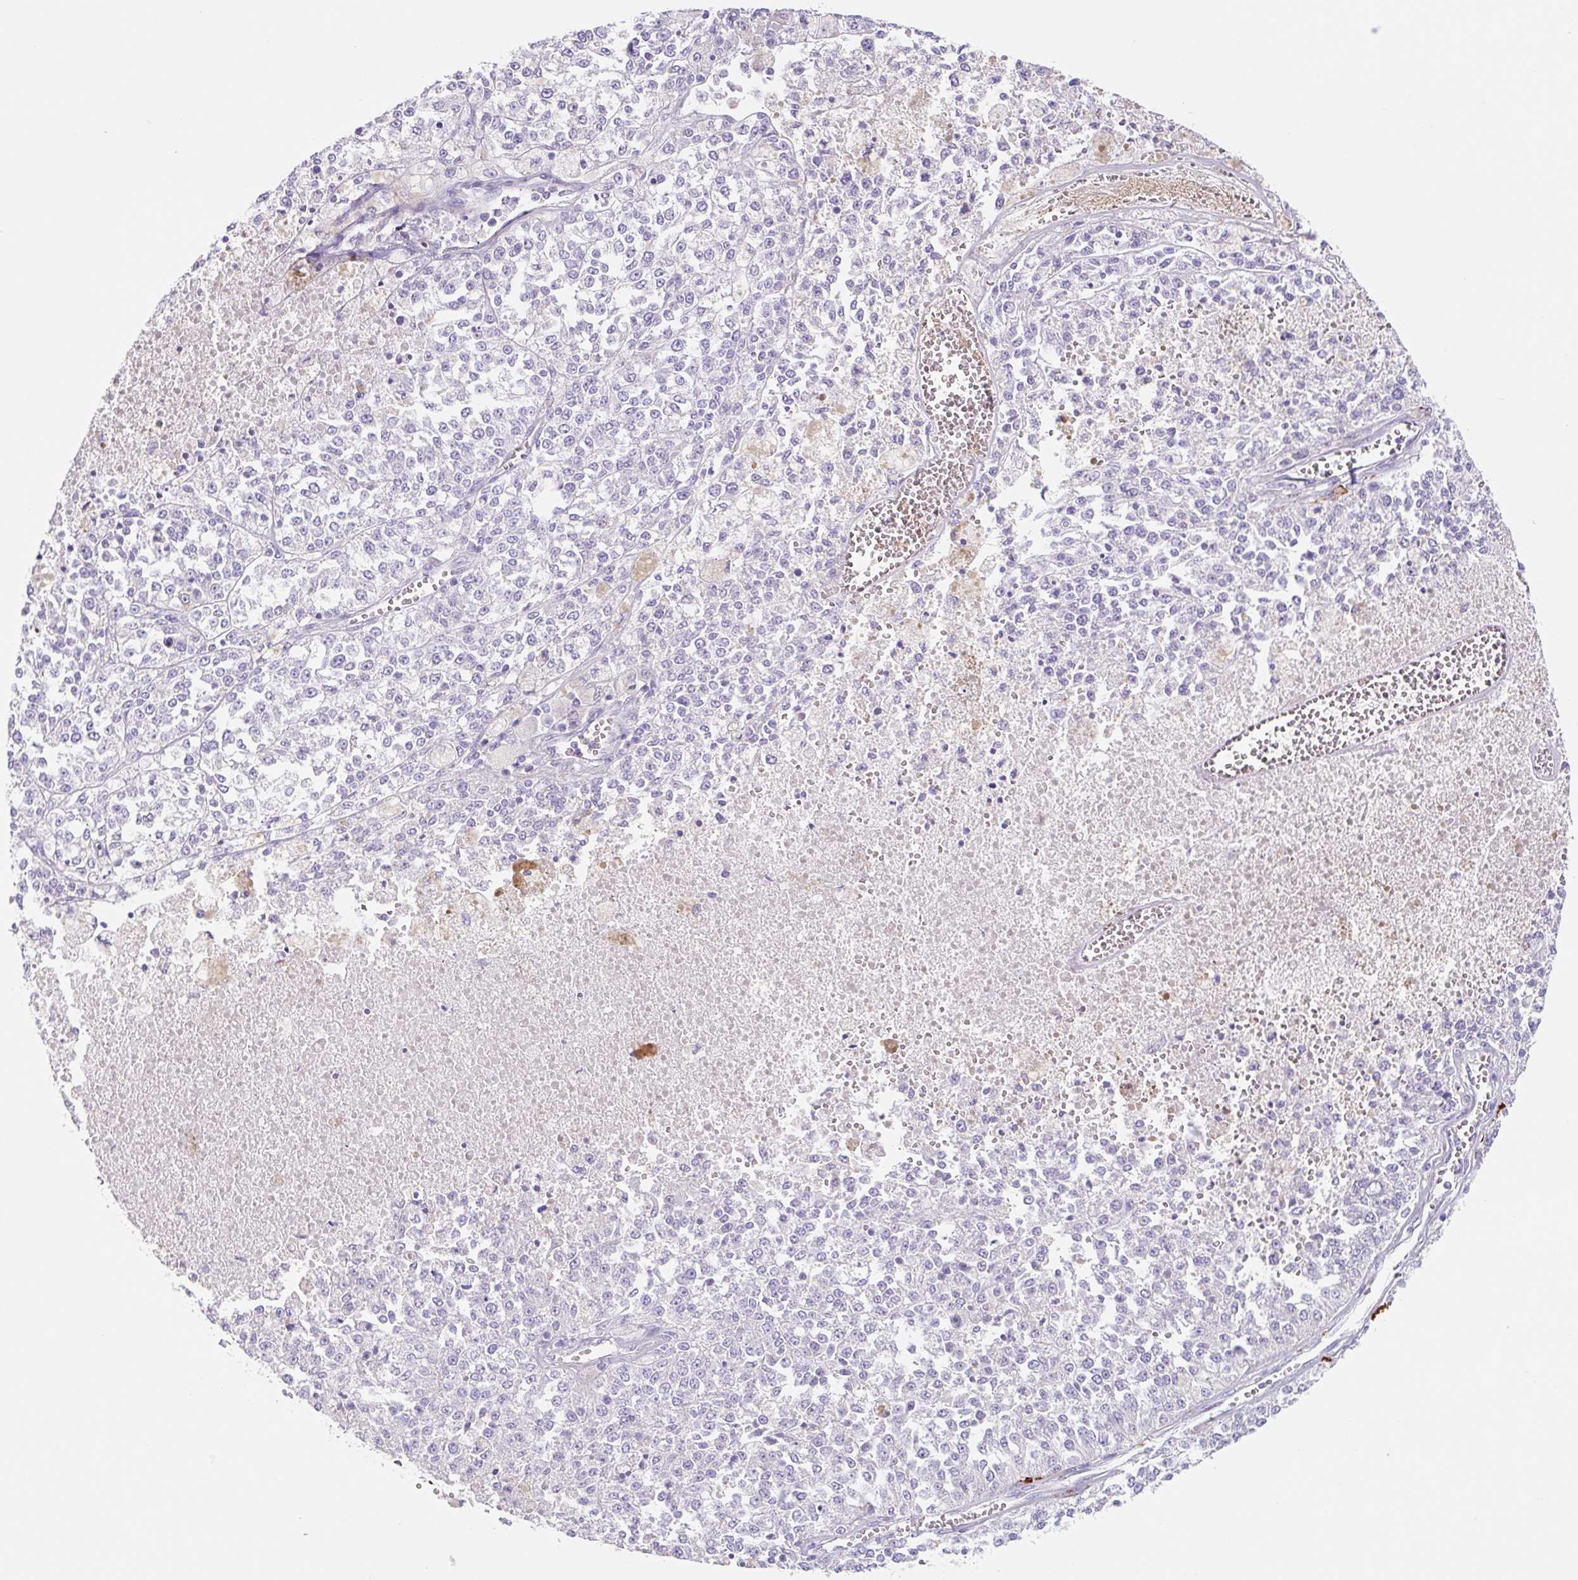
{"staining": {"intensity": "negative", "quantity": "none", "location": "none"}, "tissue": "melanoma", "cell_type": "Tumor cells", "image_type": "cancer", "snomed": [{"axis": "morphology", "description": "Malignant melanoma, NOS"}, {"axis": "topography", "description": "Skin"}], "caption": "Tumor cells show no significant positivity in melanoma. (Immunohistochemistry (ihc), brightfield microscopy, high magnification).", "gene": "LYVE1", "patient": {"sex": "female", "age": 64}}